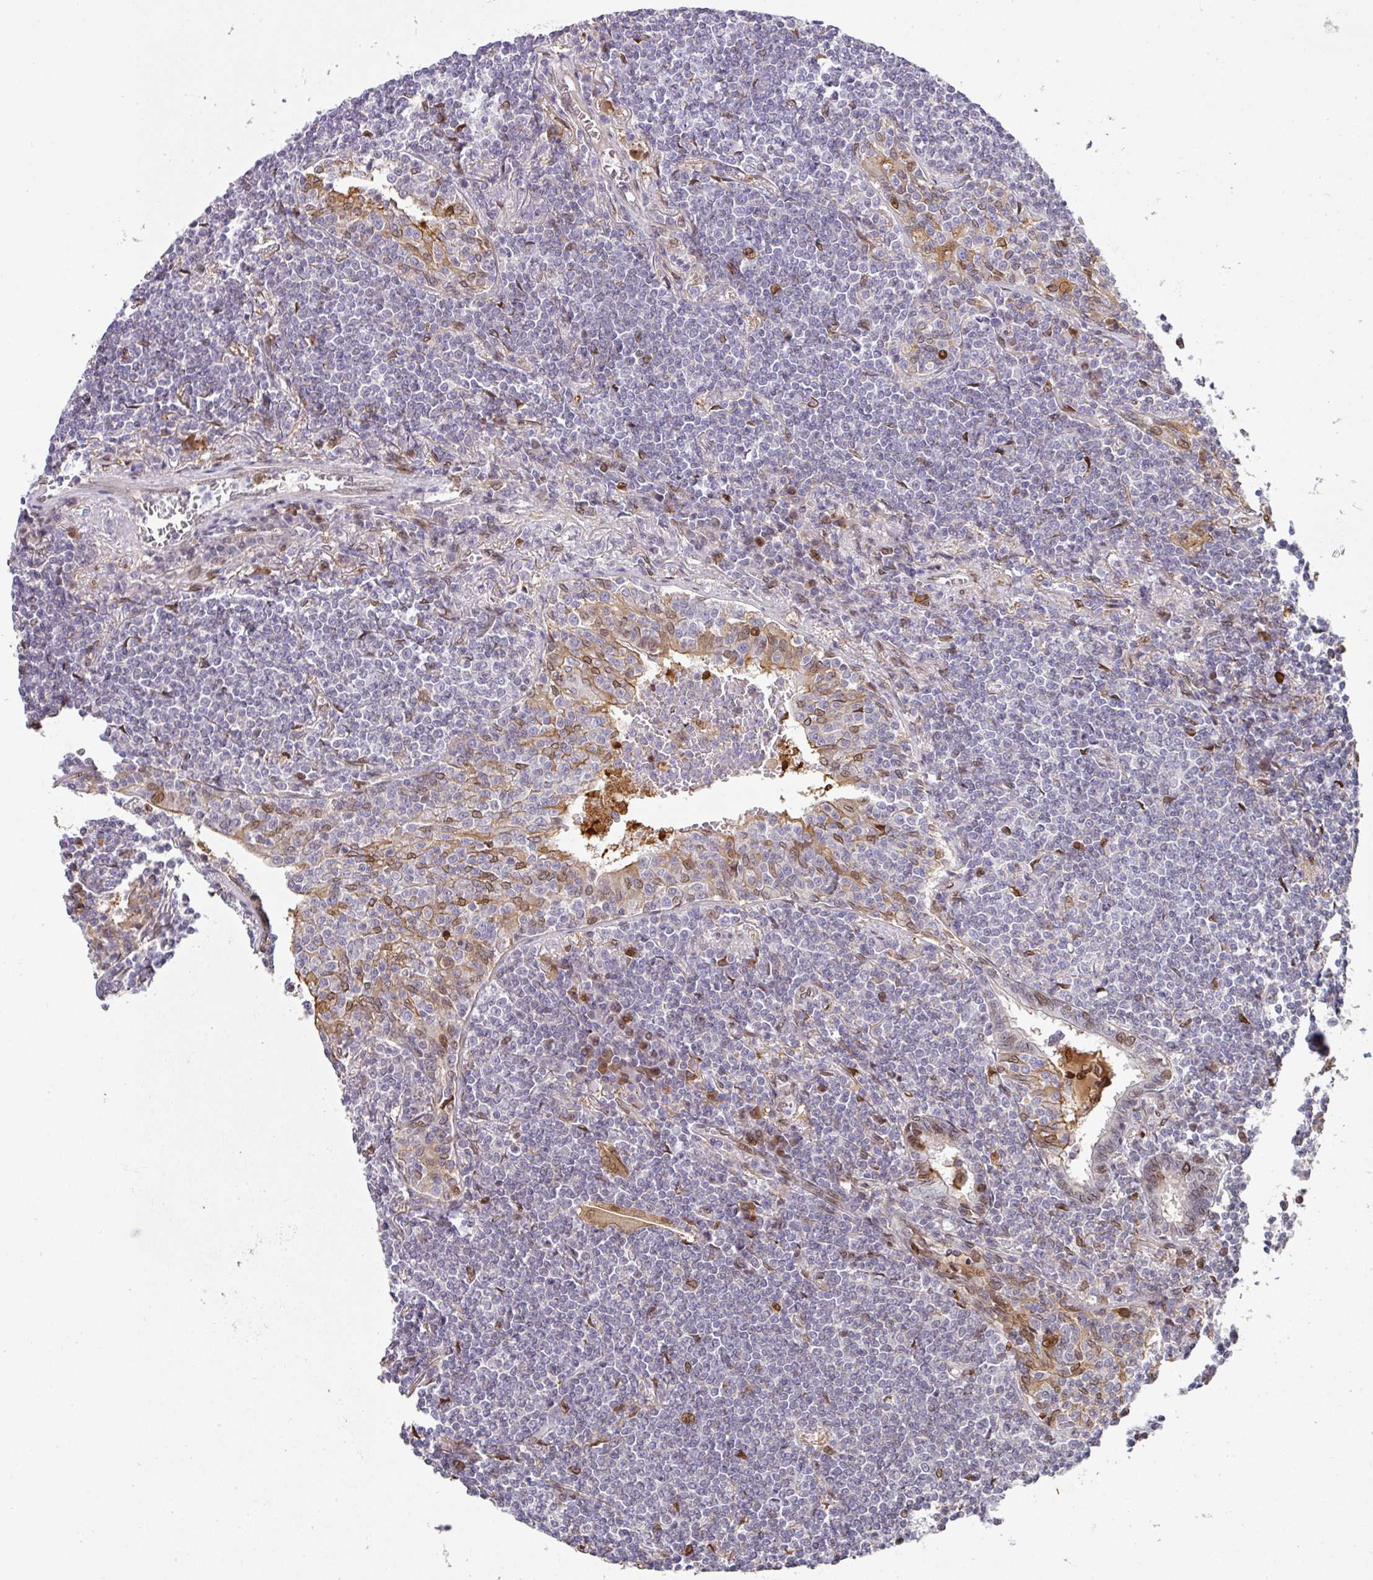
{"staining": {"intensity": "negative", "quantity": "none", "location": "none"}, "tissue": "lymphoma", "cell_type": "Tumor cells", "image_type": "cancer", "snomed": [{"axis": "morphology", "description": "Malignant lymphoma, non-Hodgkin's type, Low grade"}, {"axis": "topography", "description": "Lung"}], "caption": "This is a micrograph of IHC staining of lymphoma, which shows no expression in tumor cells.", "gene": "PLK1", "patient": {"sex": "female", "age": 71}}